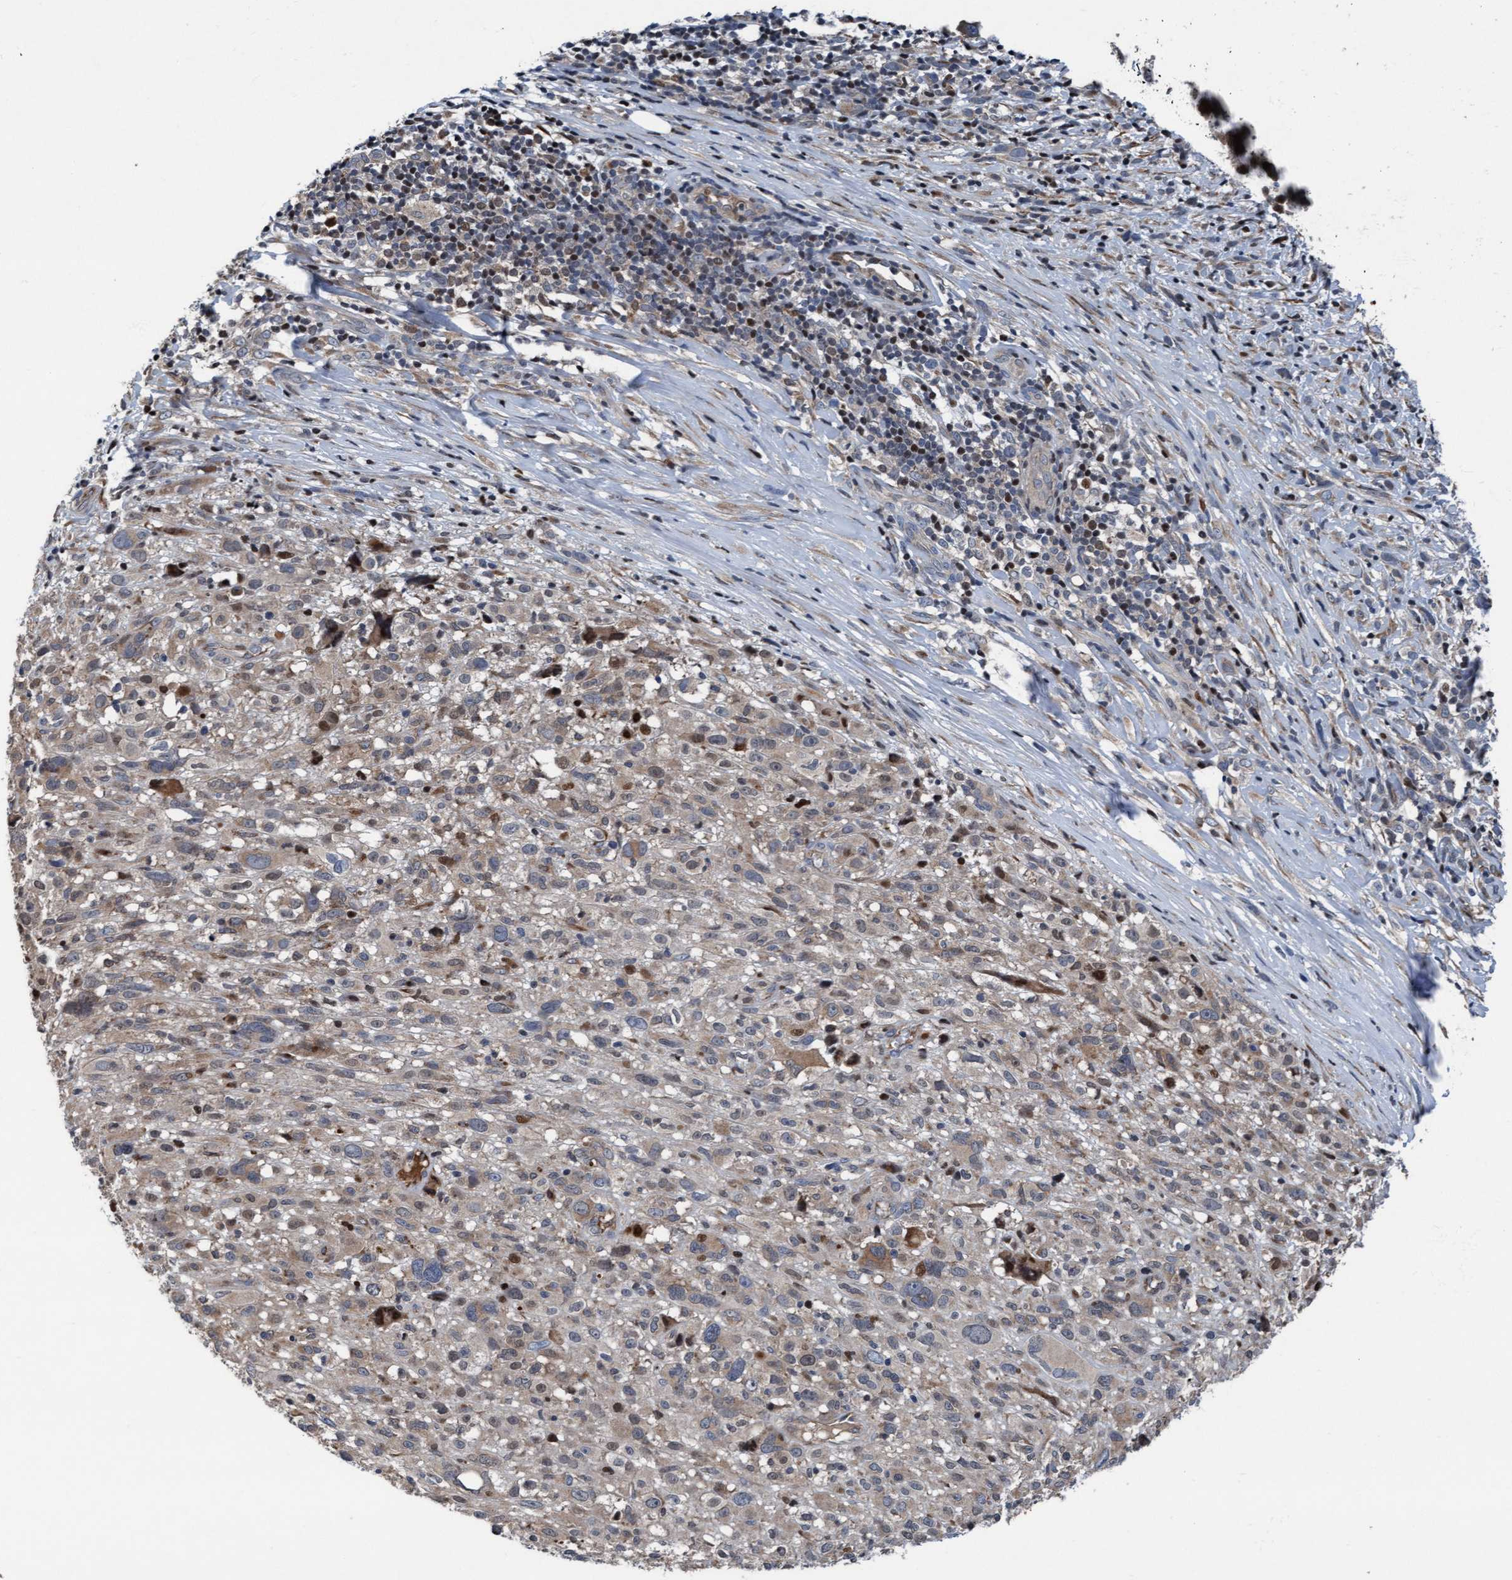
{"staining": {"intensity": "weak", "quantity": "<25%", "location": "cytoplasmic/membranous"}, "tissue": "melanoma", "cell_type": "Tumor cells", "image_type": "cancer", "snomed": [{"axis": "morphology", "description": "Malignant melanoma, NOS"}, {"axis": "topography", "description": "Skin"}], "caption": "This is a photomicrograph of IHC staining of melanoma, which shows no expression in tumor cells.", "gene": "KLHL26", "patient": {"sex": "female", "age": 55}}